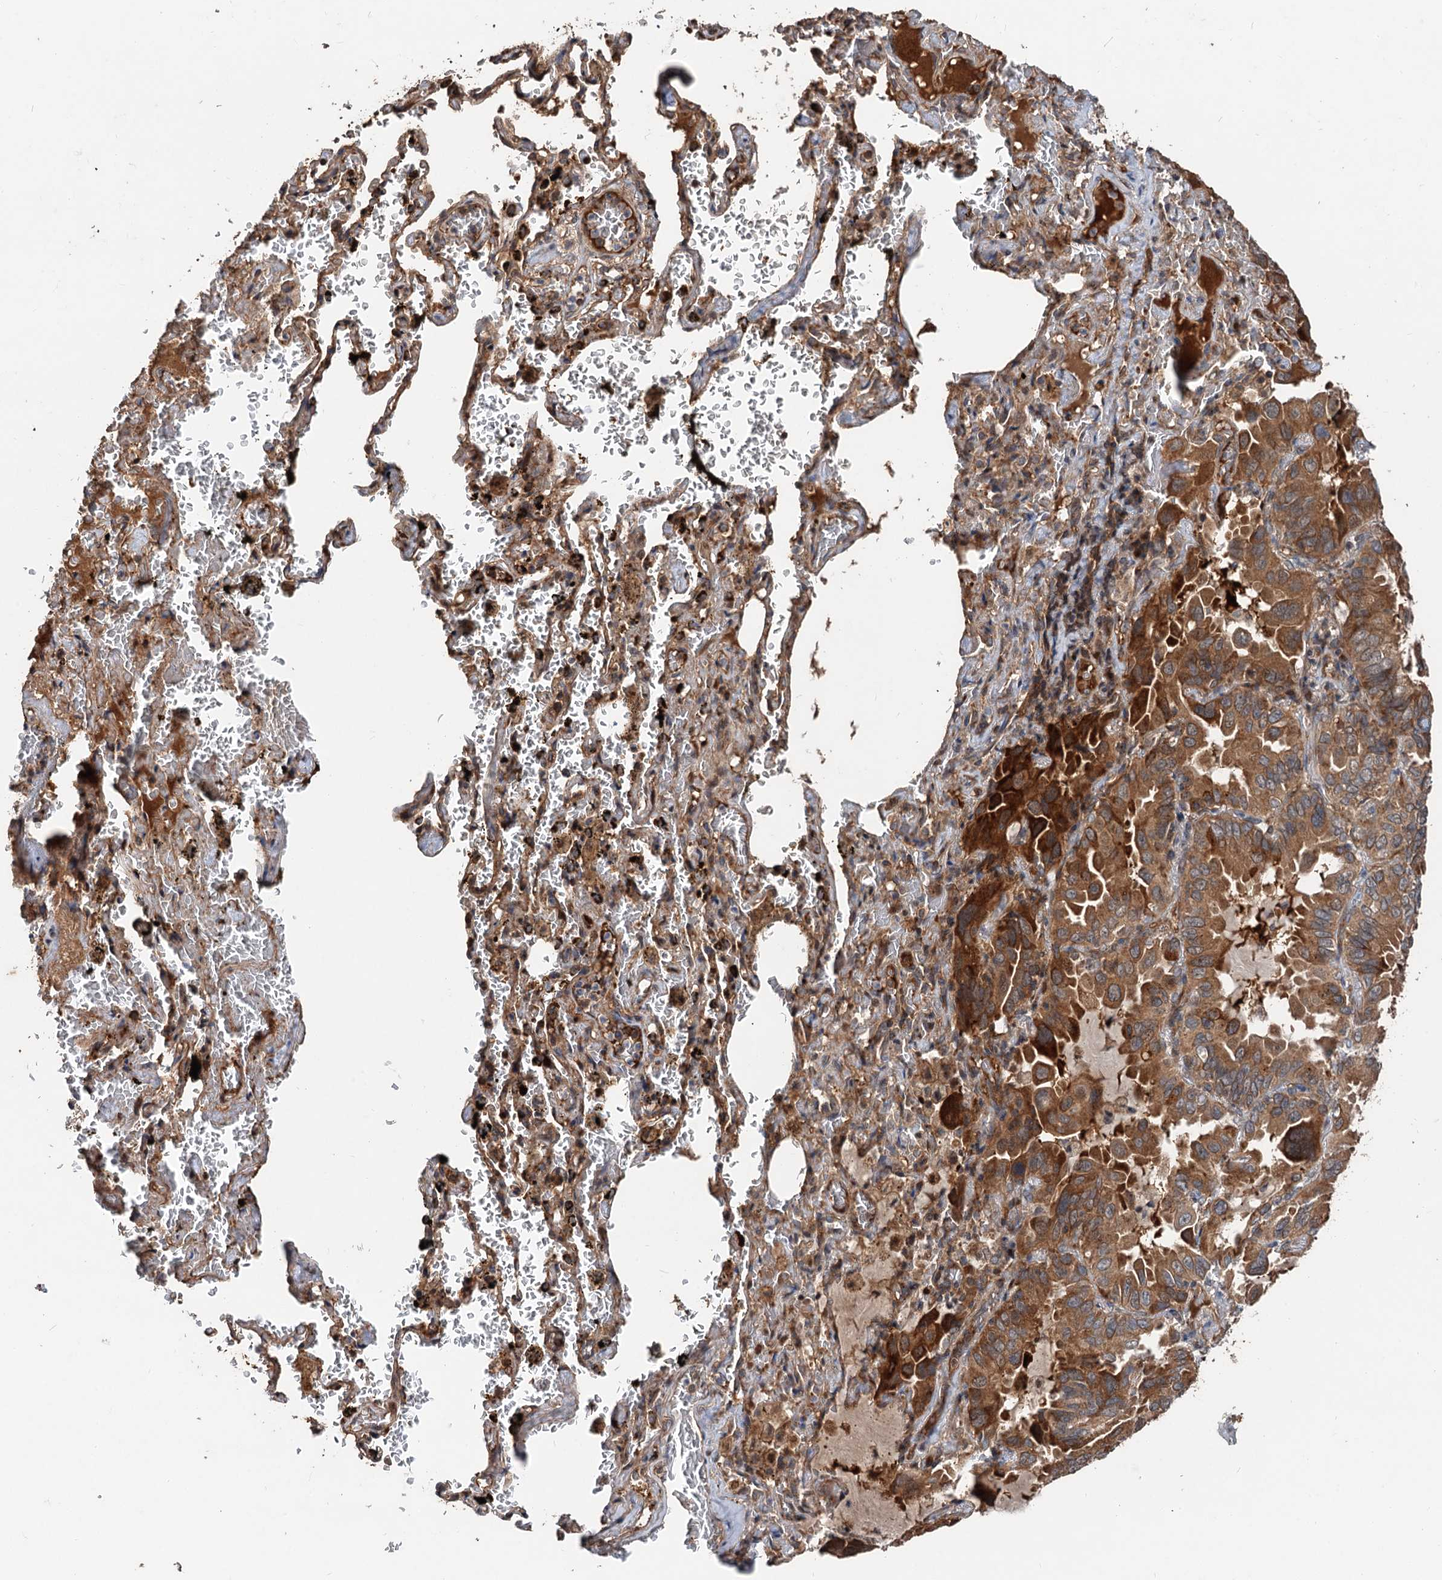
{"staining": {"intensity": "strong", "quantity": ">75%", "location": "cytoplasmic/membranous"}, "tissue": "lung cancer", "cell_type": "Tumor cells", "image_type": "cancer", "snomed": [{"axis": "morphology", "description": "Adenocarcinoma, NOS"}, {"axis": "topography", "description": "Lung"}], "caption": "Protein staining shows strong cytoplasmic/membranous expression in approximately >75% of tumor cells in lung cancer (adenocarcinoma).", "gene": "DEXI", "patient": {"sex": "male", "age": 64}}